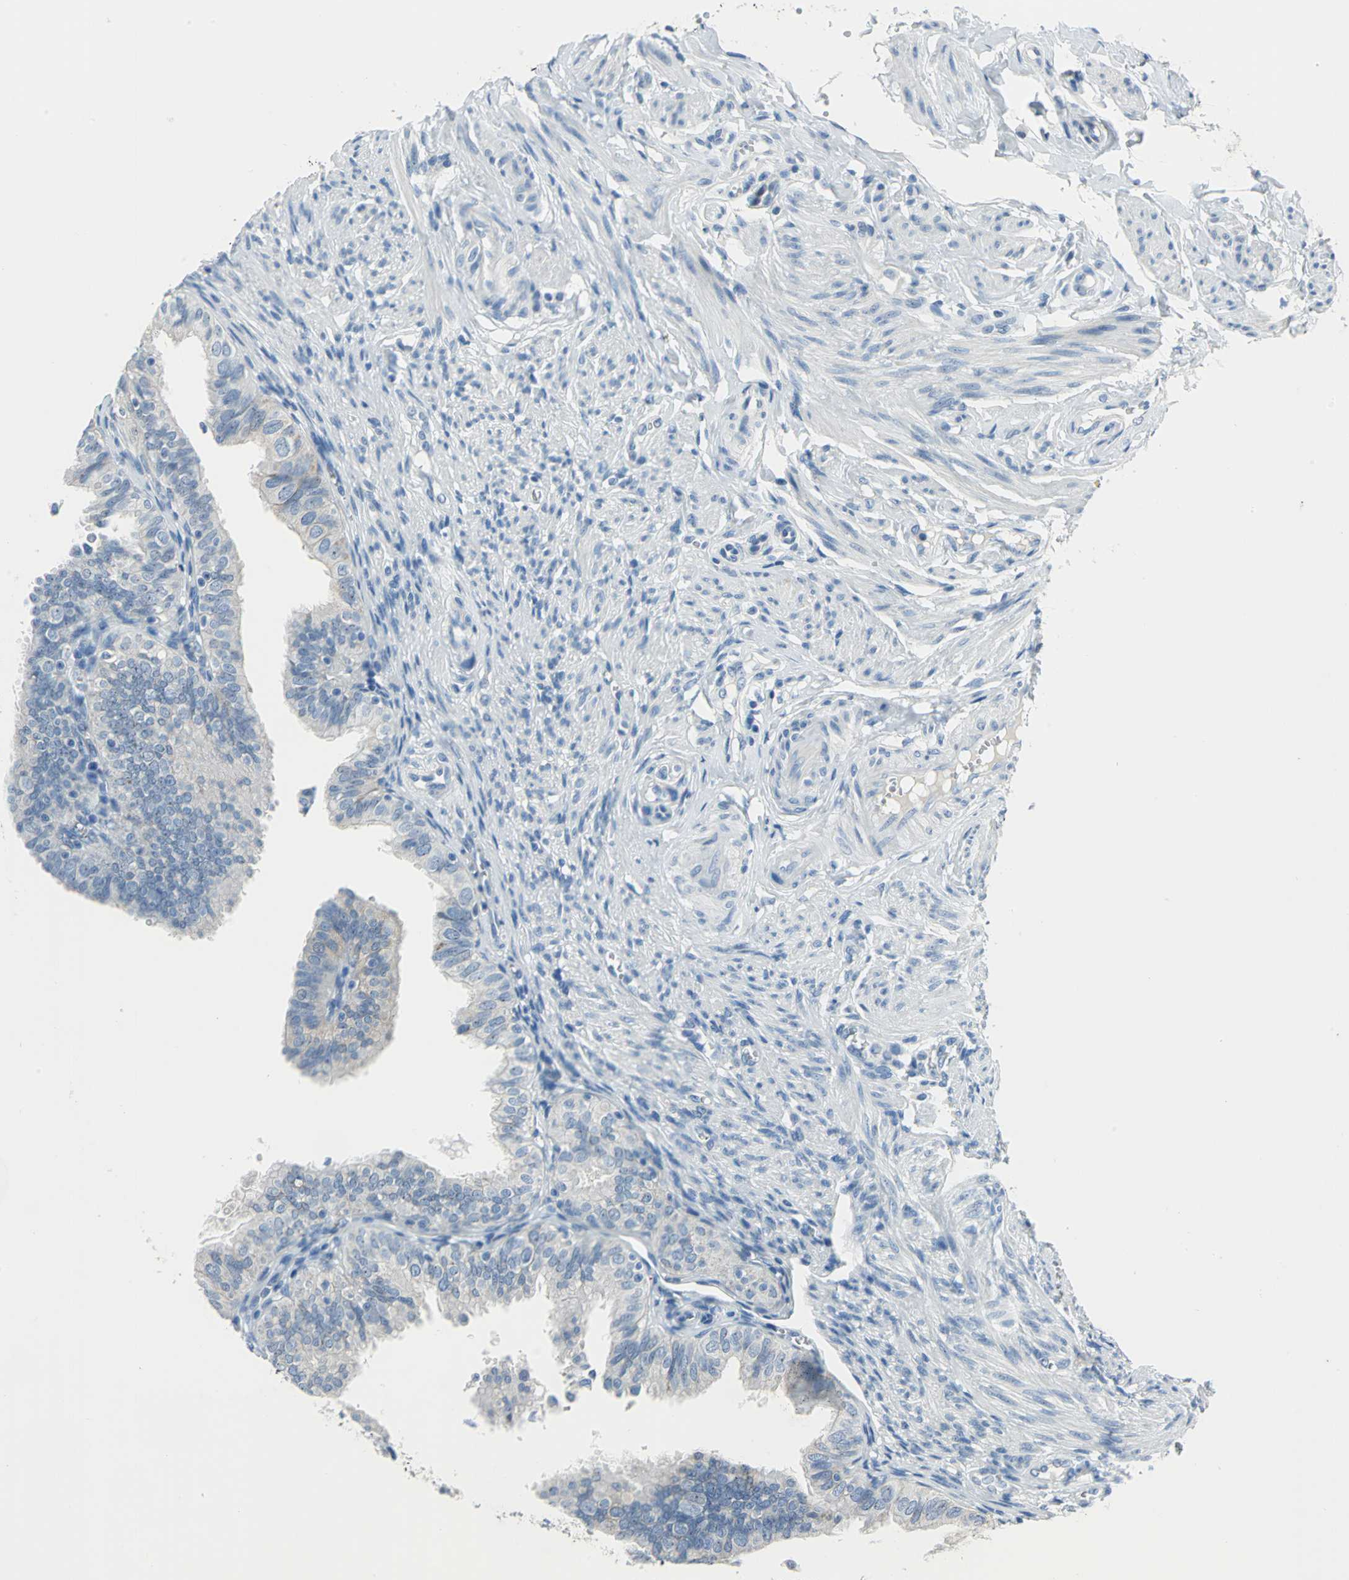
{"staining": {"intensity": "moderate", "quantity": "<25%", "location": "cytoplasmic/membranous"}, "tissue": "fallopian tube", "cell_type": "Glandular cells", "image_type": "normal", "snomed": [{"axis": "morphology", "description": "Normal tissue, NOS"}, {"axis": "topography", "description": "Fallopian tube"}], "caption": "This histopathology image exhibits immunohistochemistry staining of normal human fallopian tube, with low moderate cytoplasmic/membranous staining in approximately <25% of glandular cells.", "gene": "MUC4", "patient": {"sex": "female", "age": 46}}